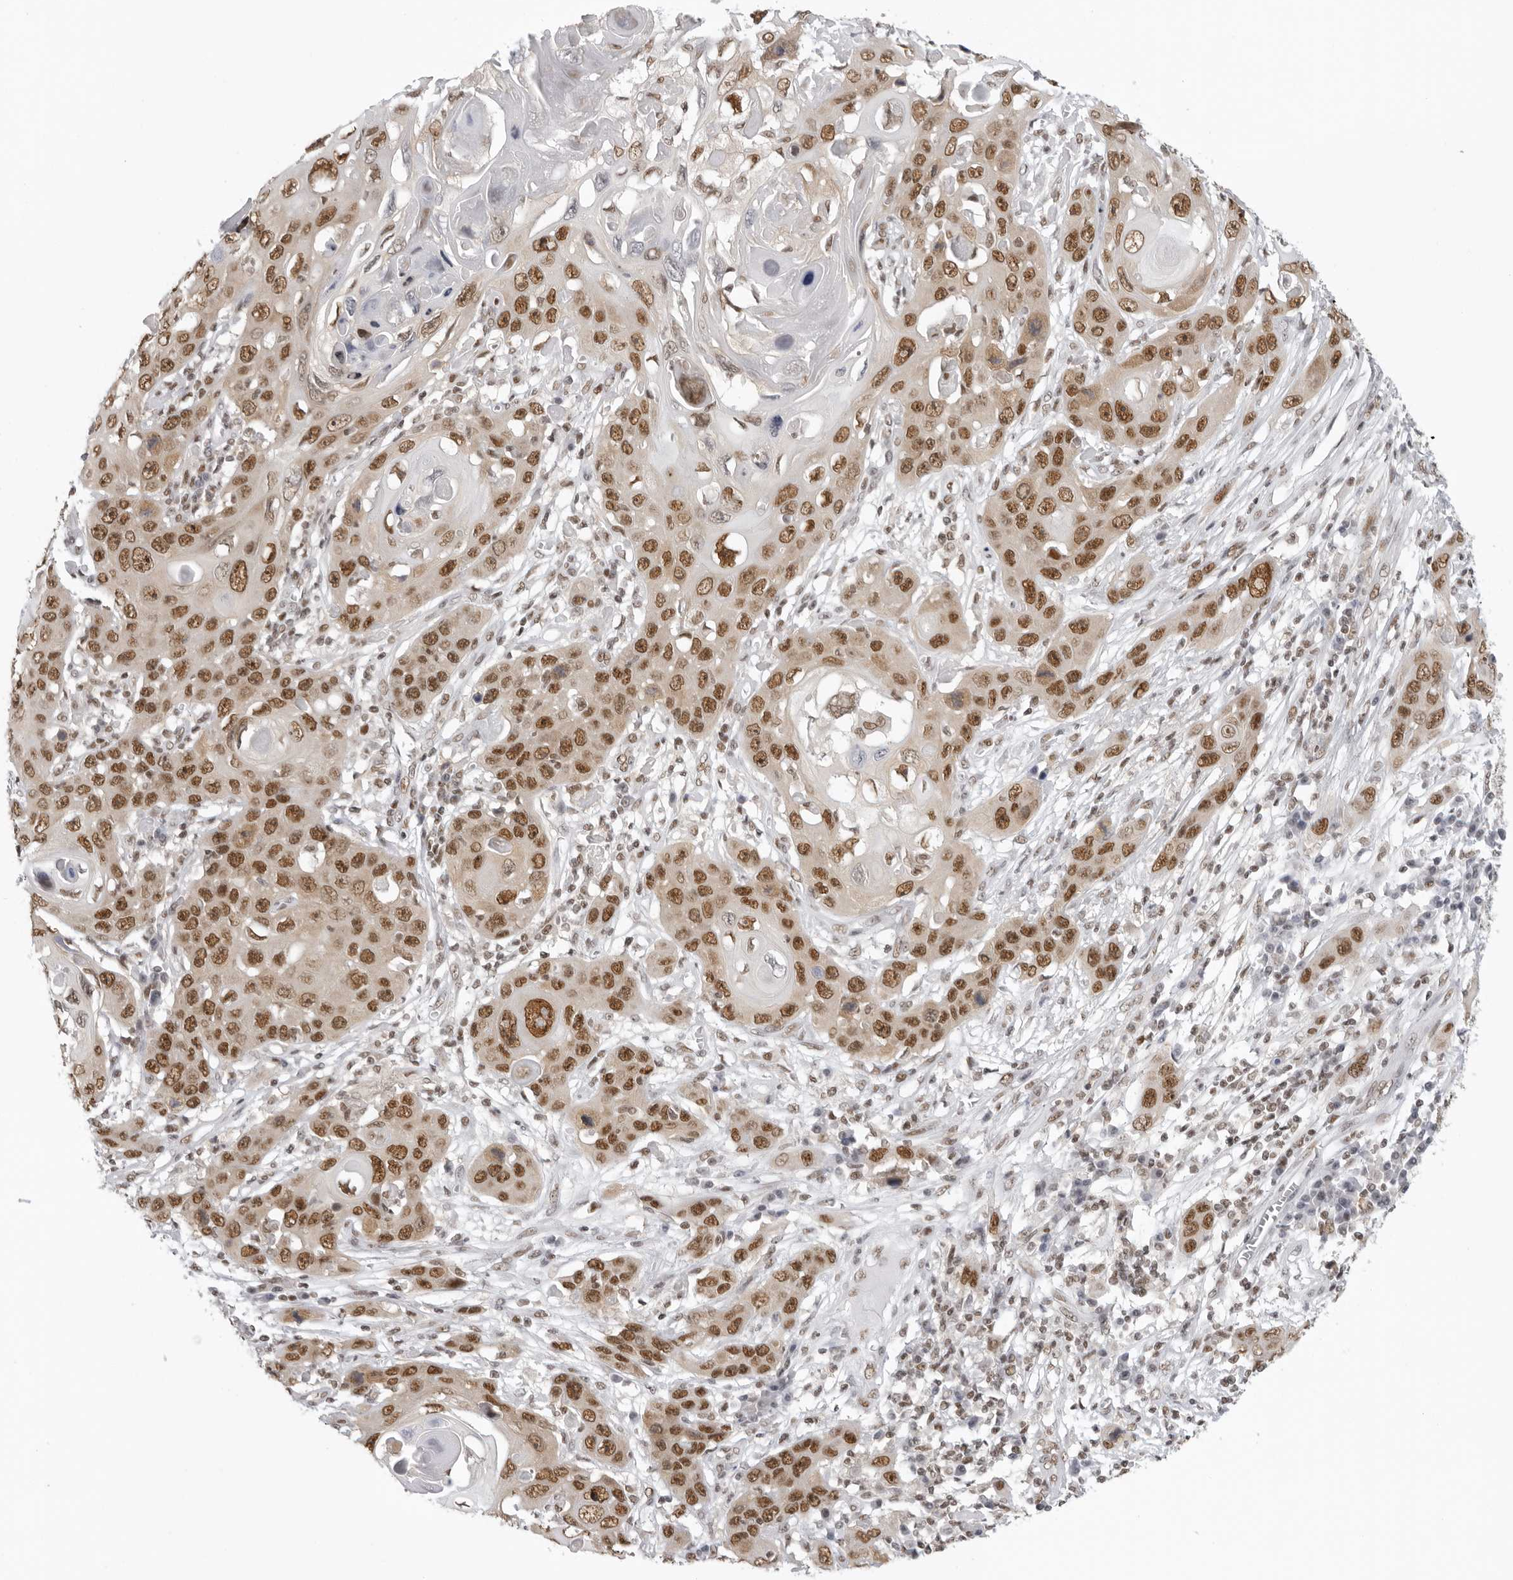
{"staining": {"intensity": "strong", "quantity": ">75%", "location": "nuclear"}, "tissue": "skin cancer", "cell_type": "Tumor cells", "image_type": "cancer", "snomed": [{"axis": "morphology", "description": "Squamous cell carcinoma, NOS"}, {"axis": "topography", "description": "Skin"}], "caption": "DAB (3,3'-diaminobenzidine) immunohistochemical staining of human skin cancer demonstrates strong nuclear protein staining in approximately >75% of tumor cells. (DAB = brown stain, brightfield microscopy at high magnification).", "gene": "RPA2", "patient": {"sex": "male", "age": 55}}